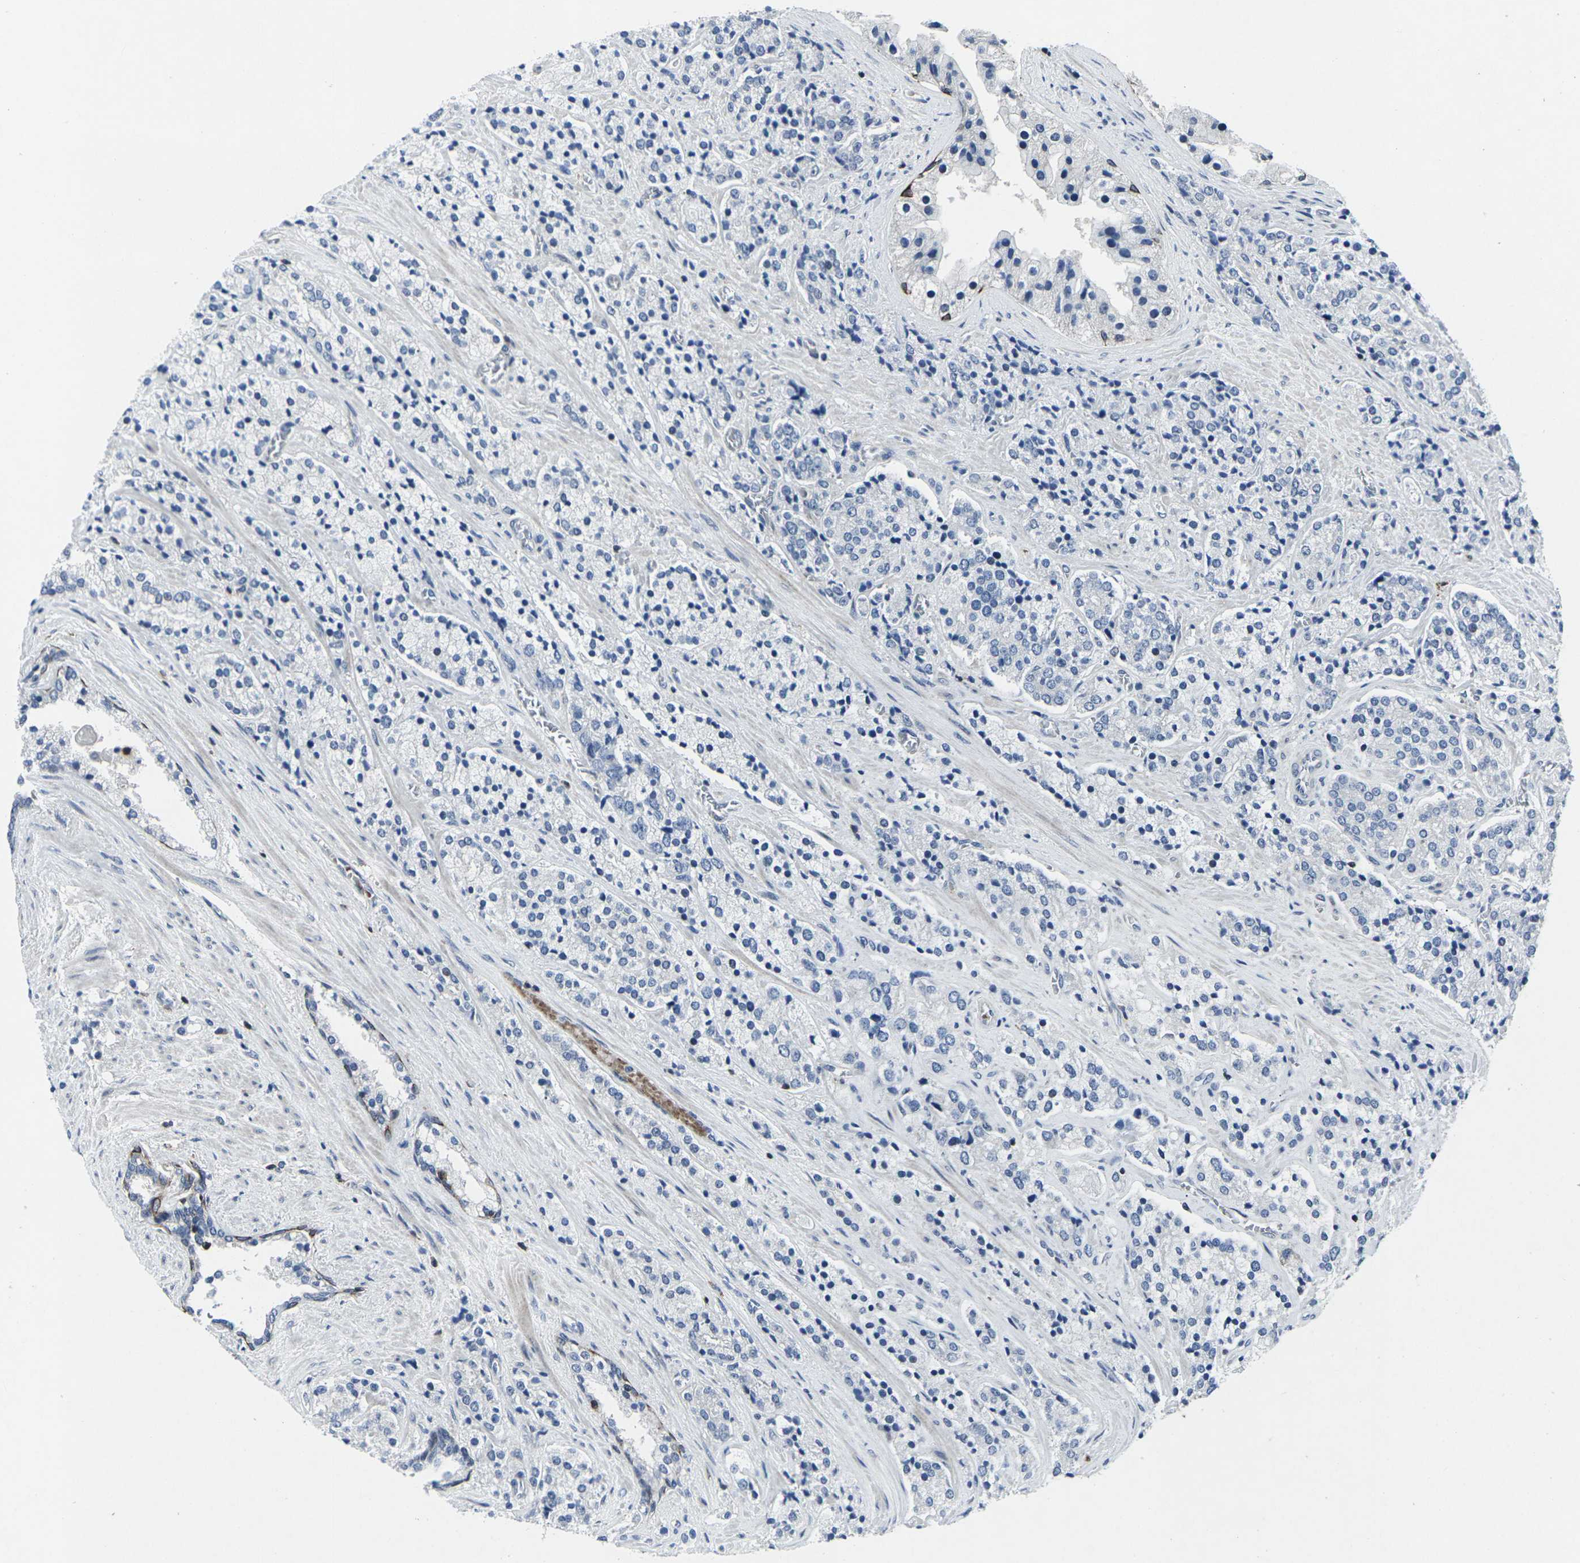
{"staining": {"intensity": "negative", "quantity": "none", "location": "none"}, "tissue": "prostate cancer", "cell_type": "Tumor cells", "image_type": "cancer", "snomed": [{"axis": "morphology", "description": "Adenocarcinoma, High grade"}, {"axis": "topography", "description": "Prostate"}], "caption": "High magnification brightfield microscopy of high-grade adenocarcinoma (prostate) stained with DAB (3,3'-diaminobenzidine) (brown) and counterstained with hematoxylin (blue): tumor cells show no significant positivity.", "gene": "STAT4", "patient": {"sex": "male", "age": 71}}